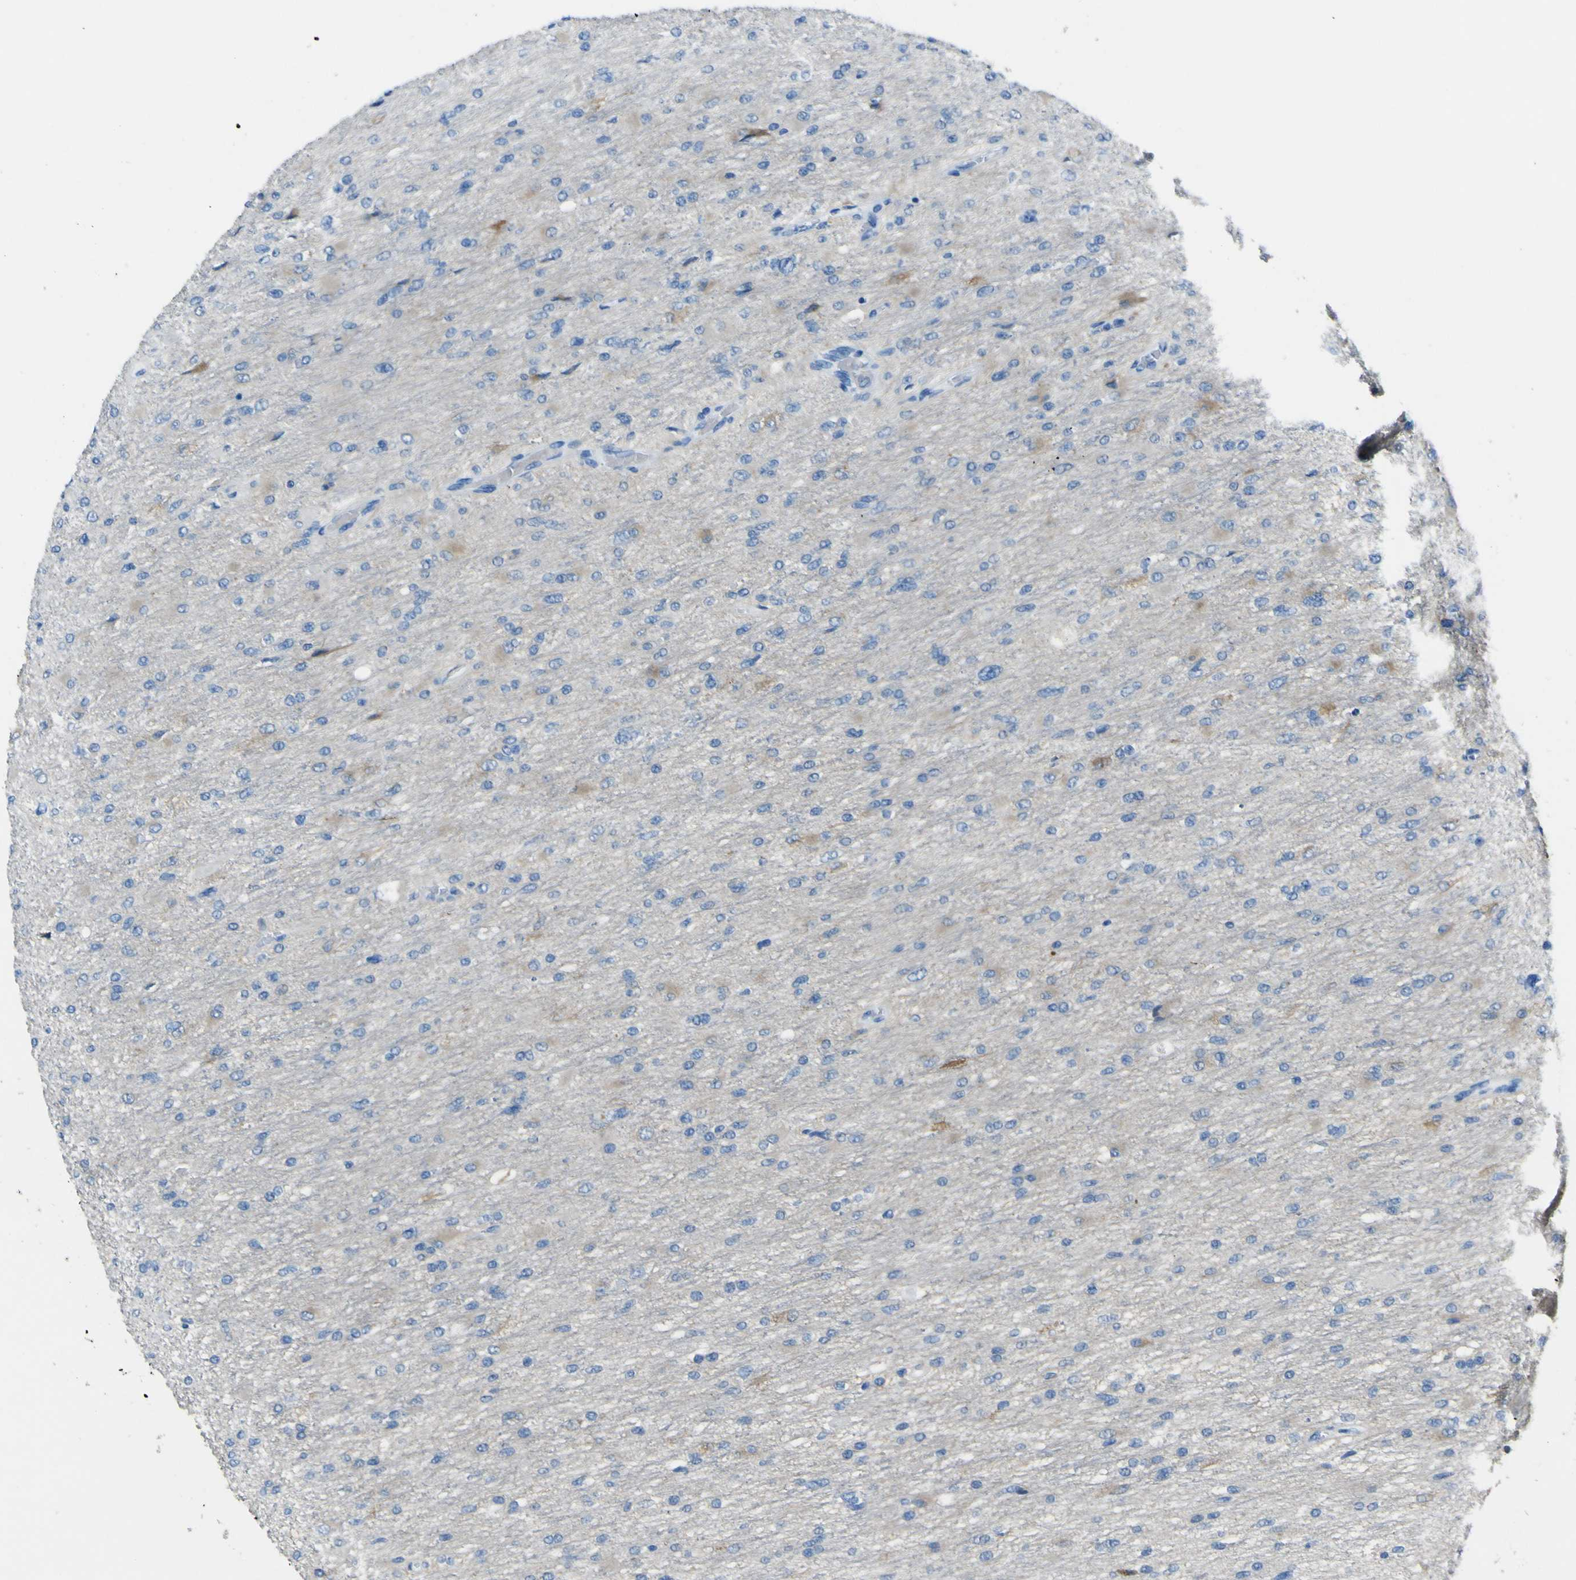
{"staining": {"intensity": "negative", "quantity": "none", "location": "none"}, "tissue": "glioma", "cell_type": "Tumor cells", "image_type": "cancer", "snomed": [{"axis": "morphology", "description": "Glioma, malignant, High grade"}, {"axis": "topography", "description": "Cerebral cortex"}], "caption": "Tumor cells are negative for protein expression in human glioma. (DAB IHC, high magnification).", "gene": "PHKG1", "patient": {"sex": "female", "age": 36}}